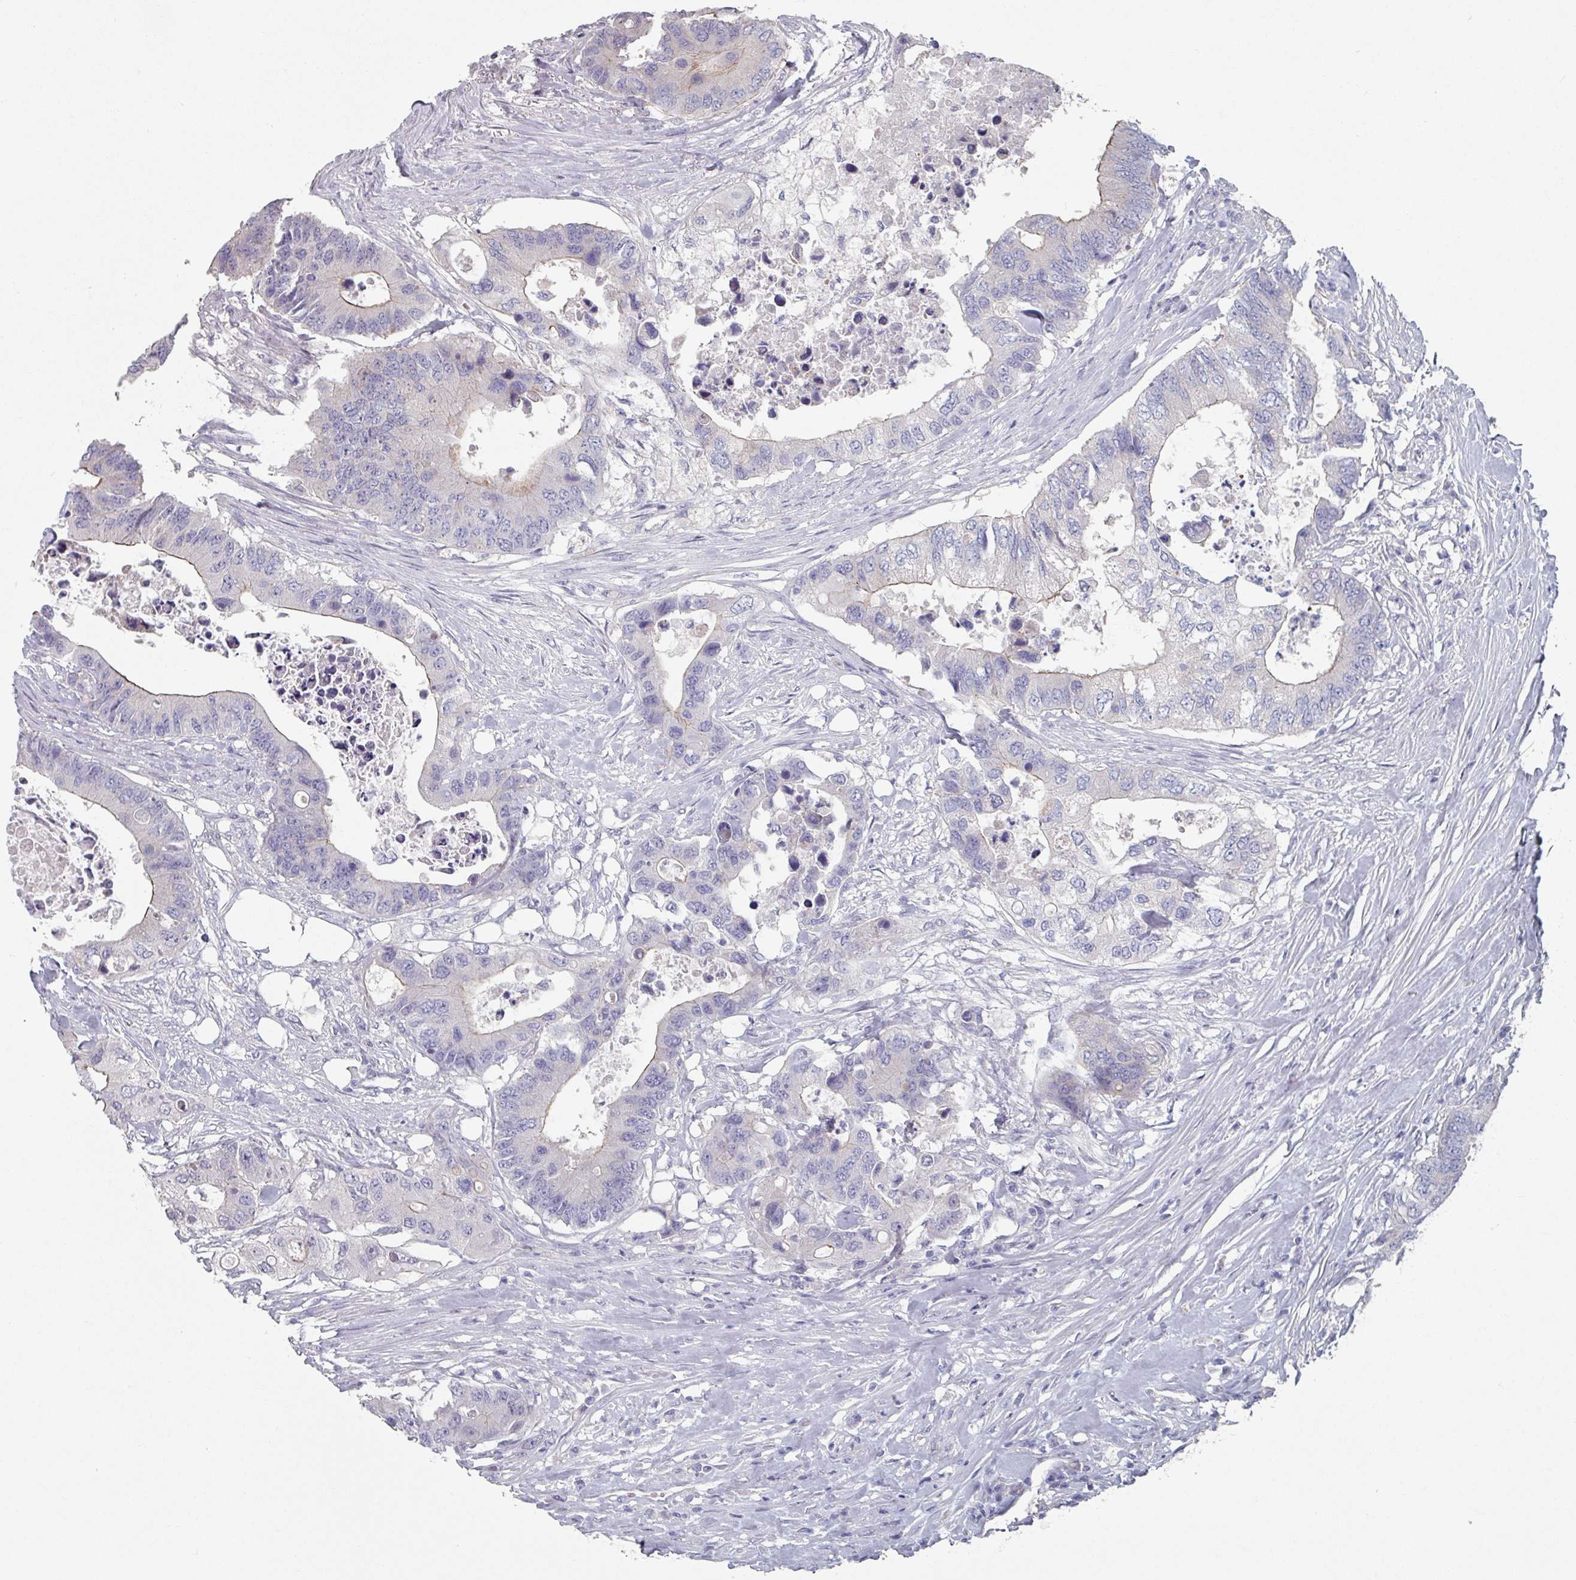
{"staining": {"intensity": "weak", "quantity": "25%-75%", "location": "cytoplasmic/membranous"}, "tissue": "colorectal cancer", "cell_type": "Tumor cells", "image_type": "cancer", "snomed": [{"axis": "morphology", "description": "Adenocarcinoma, NOS"}, {"axis": "topography", "description": "Colon"}], "caption": "Colorectal cancer stained for a protein (brown) exhibits weak cytoplasmic/membranous positive positivity in approximately 25%-75% of tumor cells.", "gene": "EFL1", "patient": {"sex": "male", "age": 71}}